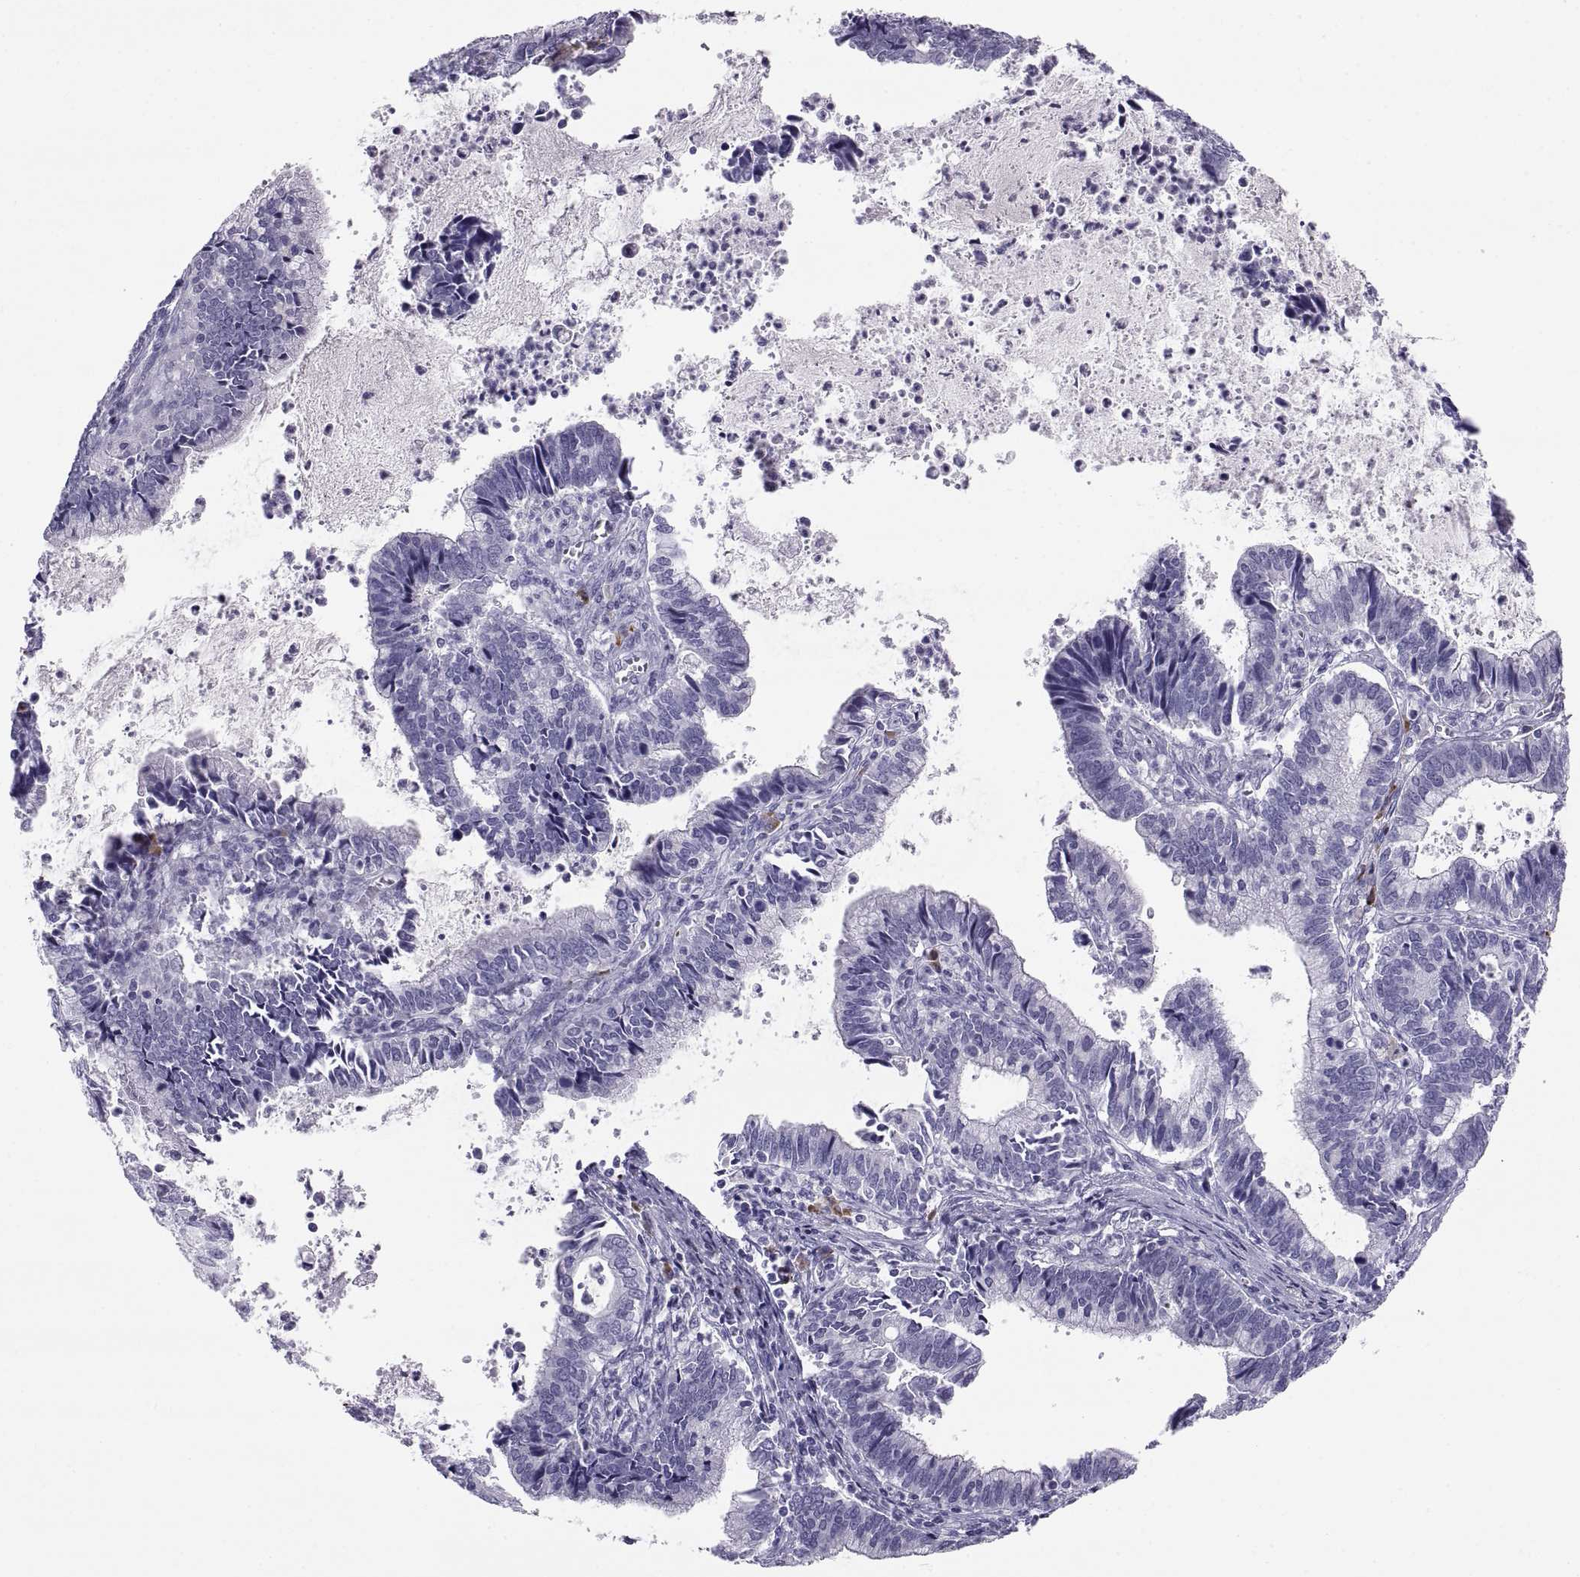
{"staining": {"intensity": "negative", "quantity": "none", "location": "none"}, "tissue": "cervical cancer", "cell_type": "Tumor cells", "image_type": "cancer", "snomed": [{"axis": "morphology", "description": "Adenocarcinoma, NOS"}, {"axis": "topography", "description": "Cervix"}], "caption": "Tumor cells are negative for brown protein staining in cervical cancer (adenocarcinoma). (DAB immunohistochemistry, high magnification).", "gene": "CT47A10", "patient": {"sex": "female", "age": 42}}